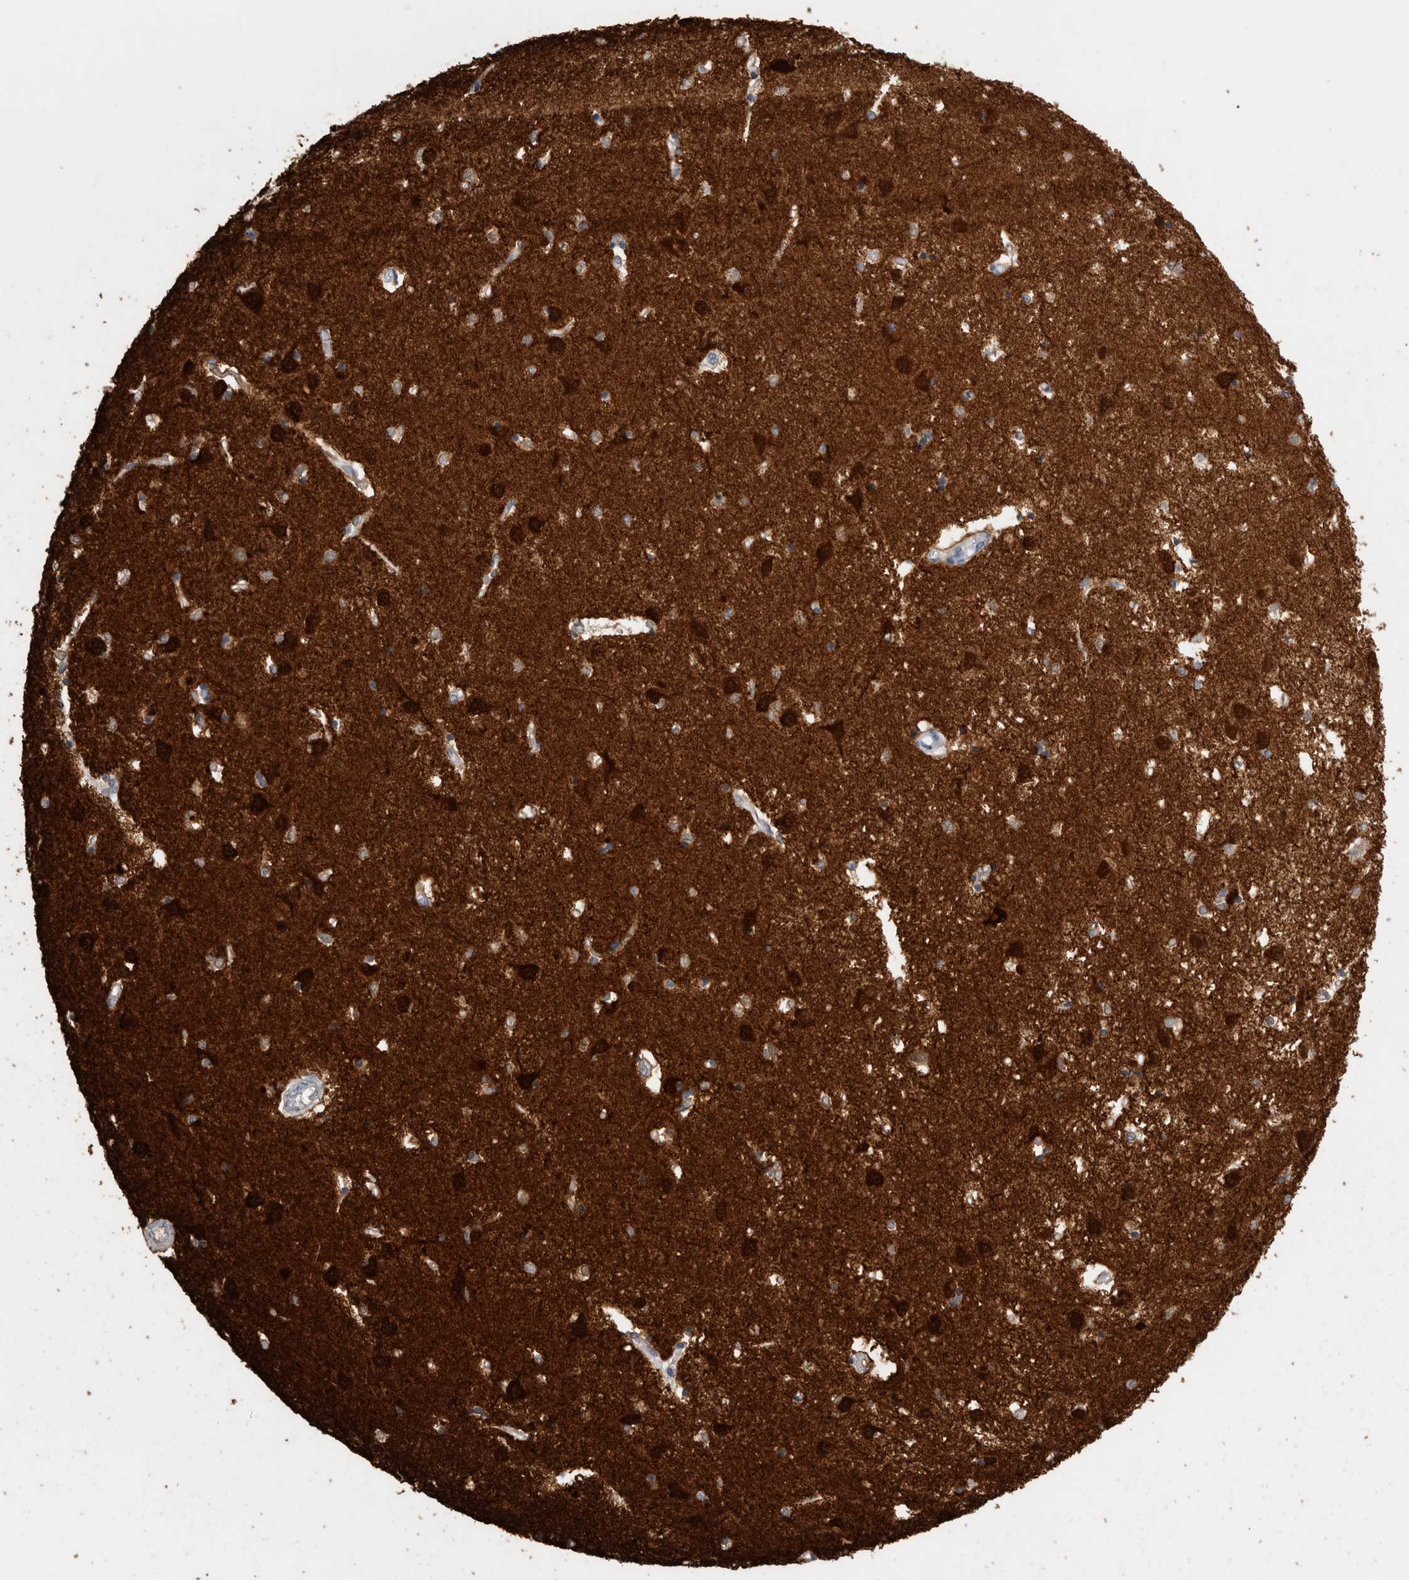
{"staining": {"intensity": "moderate", "quantity": "<25%", "location": "cytoplasmic/membranous"}, "tissue": "caudate", "cell_type": "Glial cells", "image_type": "normal", "snomed": [{"axis": "morphology", "description": "Normal tissue, NOS"}, {"axis": "topography", "description": "Lateral ventricle wall"}], "caption": "Immunohistochemical staining of benign caudate exhibits moderate cytoplasmic/membranous protein positivity in about <25% of glial cells.", "gene": "PPP3CC", "patient": {"sex": "male", "age": 45}}